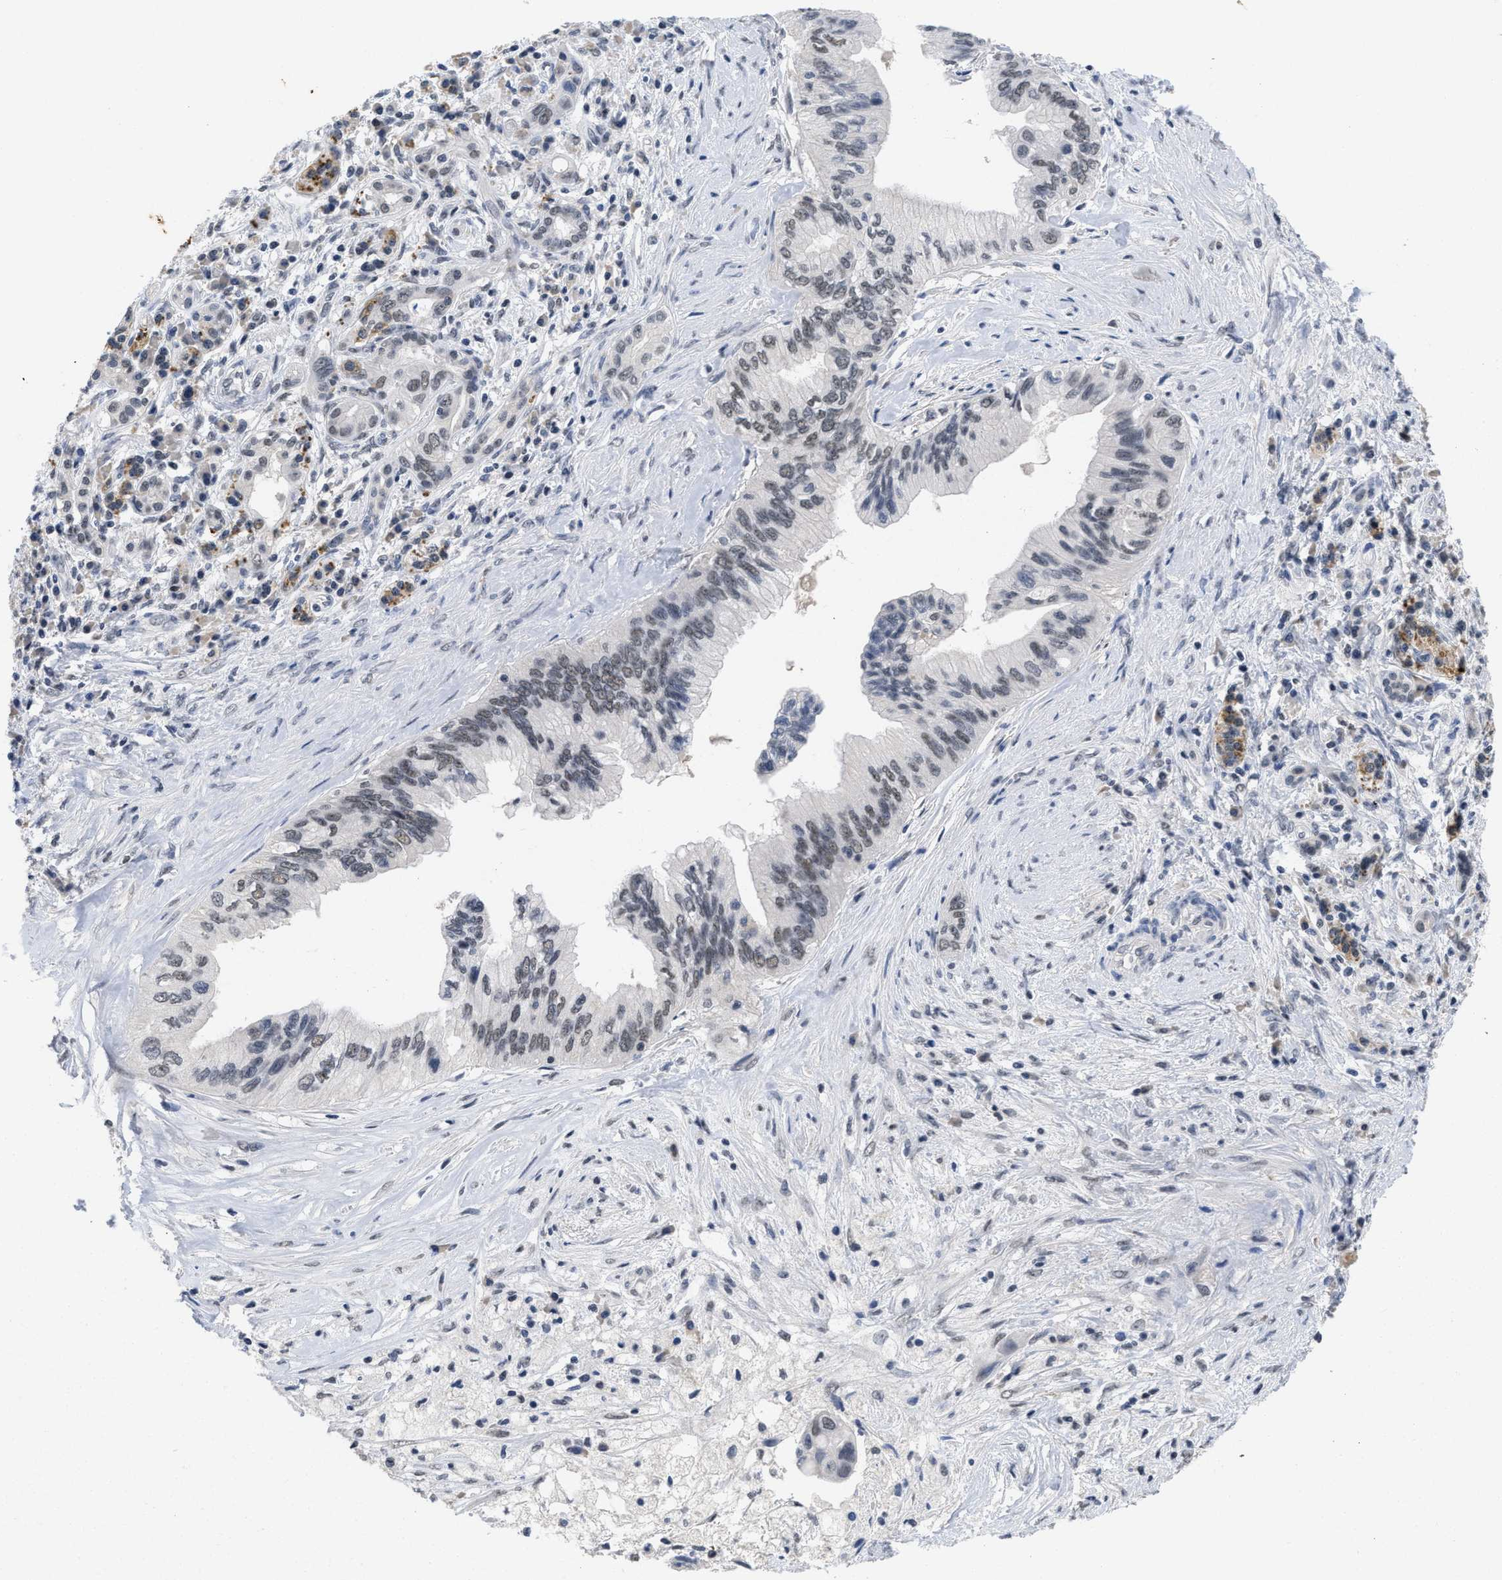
{"staining": {"intensity": "weak", "quantity": "25%-75%", "location": "nuclear"}, "tissue": "pancreatic cancer", "cell_type": "Tumor cells", "image_type": "cancer", "snomed": [{"axis": "morphology", "description": "Adenocarcinoma, NOS"}, {"axis": "topography", "description": "Pancreas"}], "caption": "Protein analysis of pancreatic adenocarcinoma tissue reveals weak nuclear expression in about 25%-75% of tumor cells.", "gene": "GGNBP2", "patient": {"sex": "female", "age": 73}}